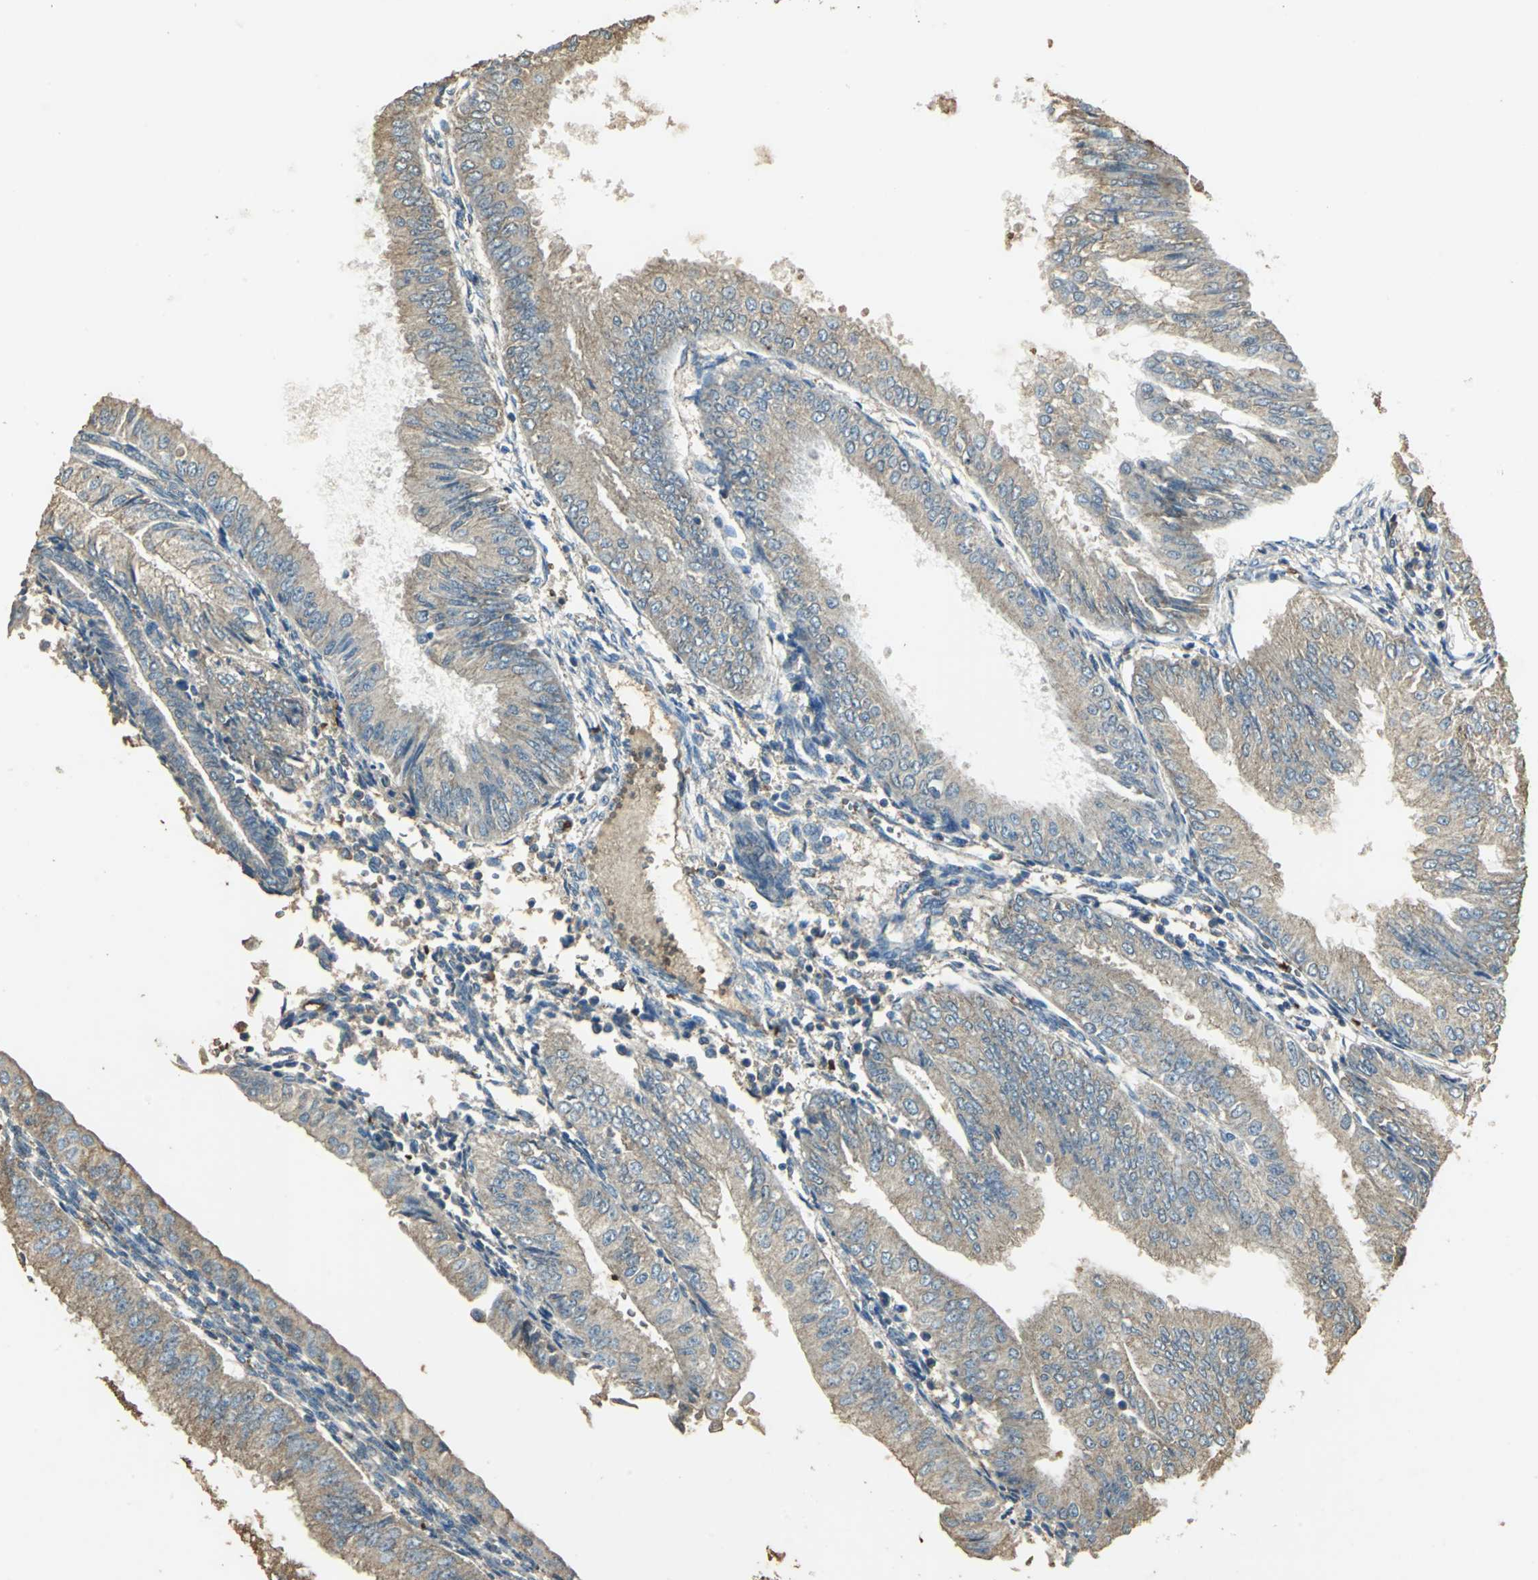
{"staining": {"intensity": "moderate", "quantity": ">75%", "location": "cytoplasmic/membranous"}, "tissue": "endometrial cancer", "cell_type": "Tumor cells", "image_type": "cancer", "snomed": [{"axis": "morphology", "description": "Adenocarcinoma, NOS"}, {"axis": "topography", "description": "Endometrium"}], "caption": "Endometrial cancer (adenocarcinoma) tissue exhibits moderate cytoplasmic/membranous staining in about >75% of tumor cells, visualized by immunohistochemistry.", "gene": "TRAPPC2", "patient": {"sex": "female", "age": 53}}